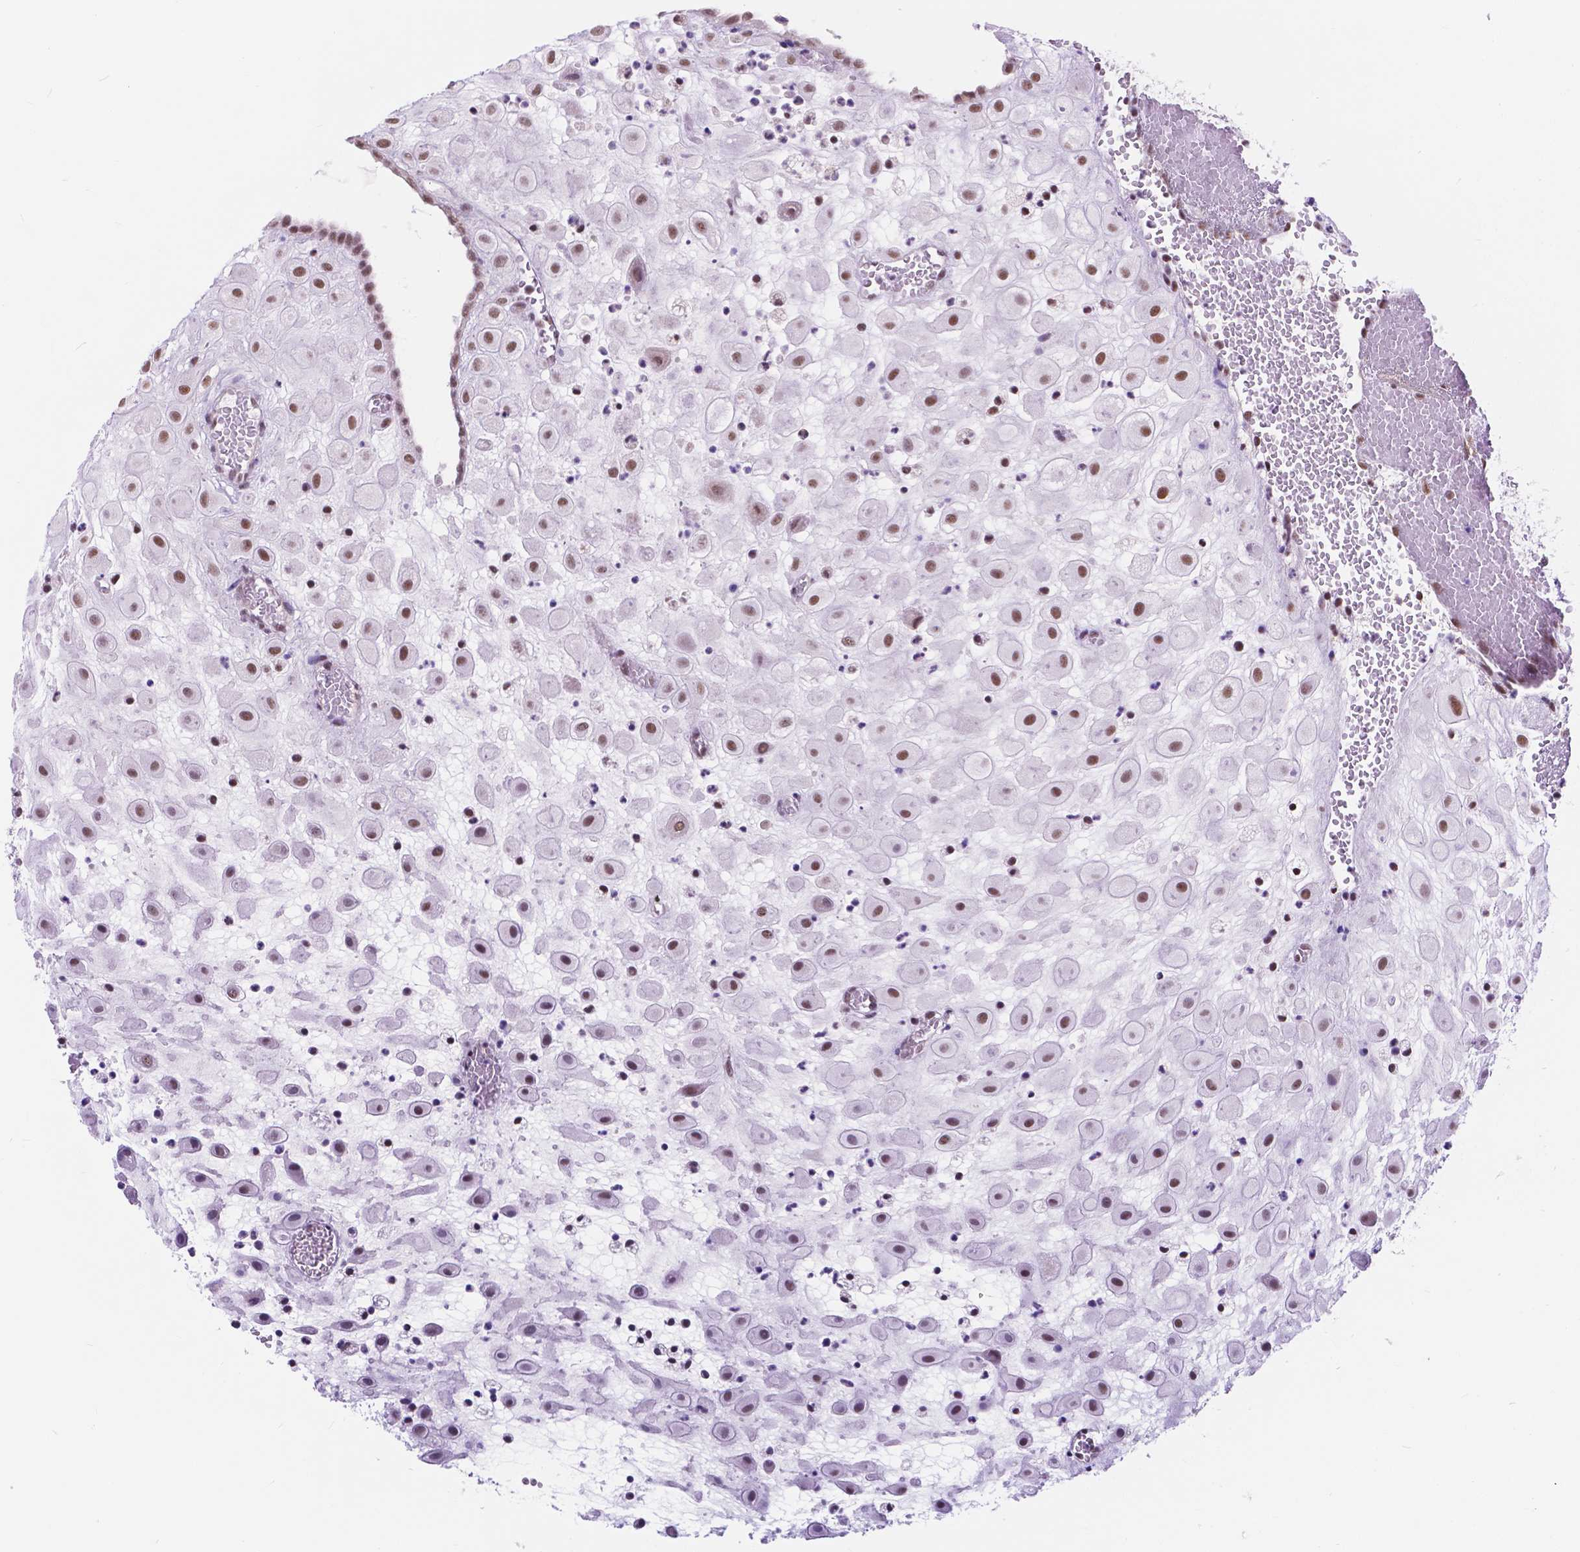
{"staining": {"intensity": "moderate", "quantity": "25%-75%", "location": "nuclear"}, "tissue": "placenta", "cell_type": "Decidual cells", "image_type": "normal", "snomed": [{"axis": "morphology", "description": "Normal tissue, NOS"}, {"axis": "topography", "description": "Placenta"}], "caption": "Decidual cells reveal moderate nuclear positivity in about 25%-75% of cells in unremarkable placenta.", "gene": "BCAS2", "patient": {"sex": "female", "age": 24}}